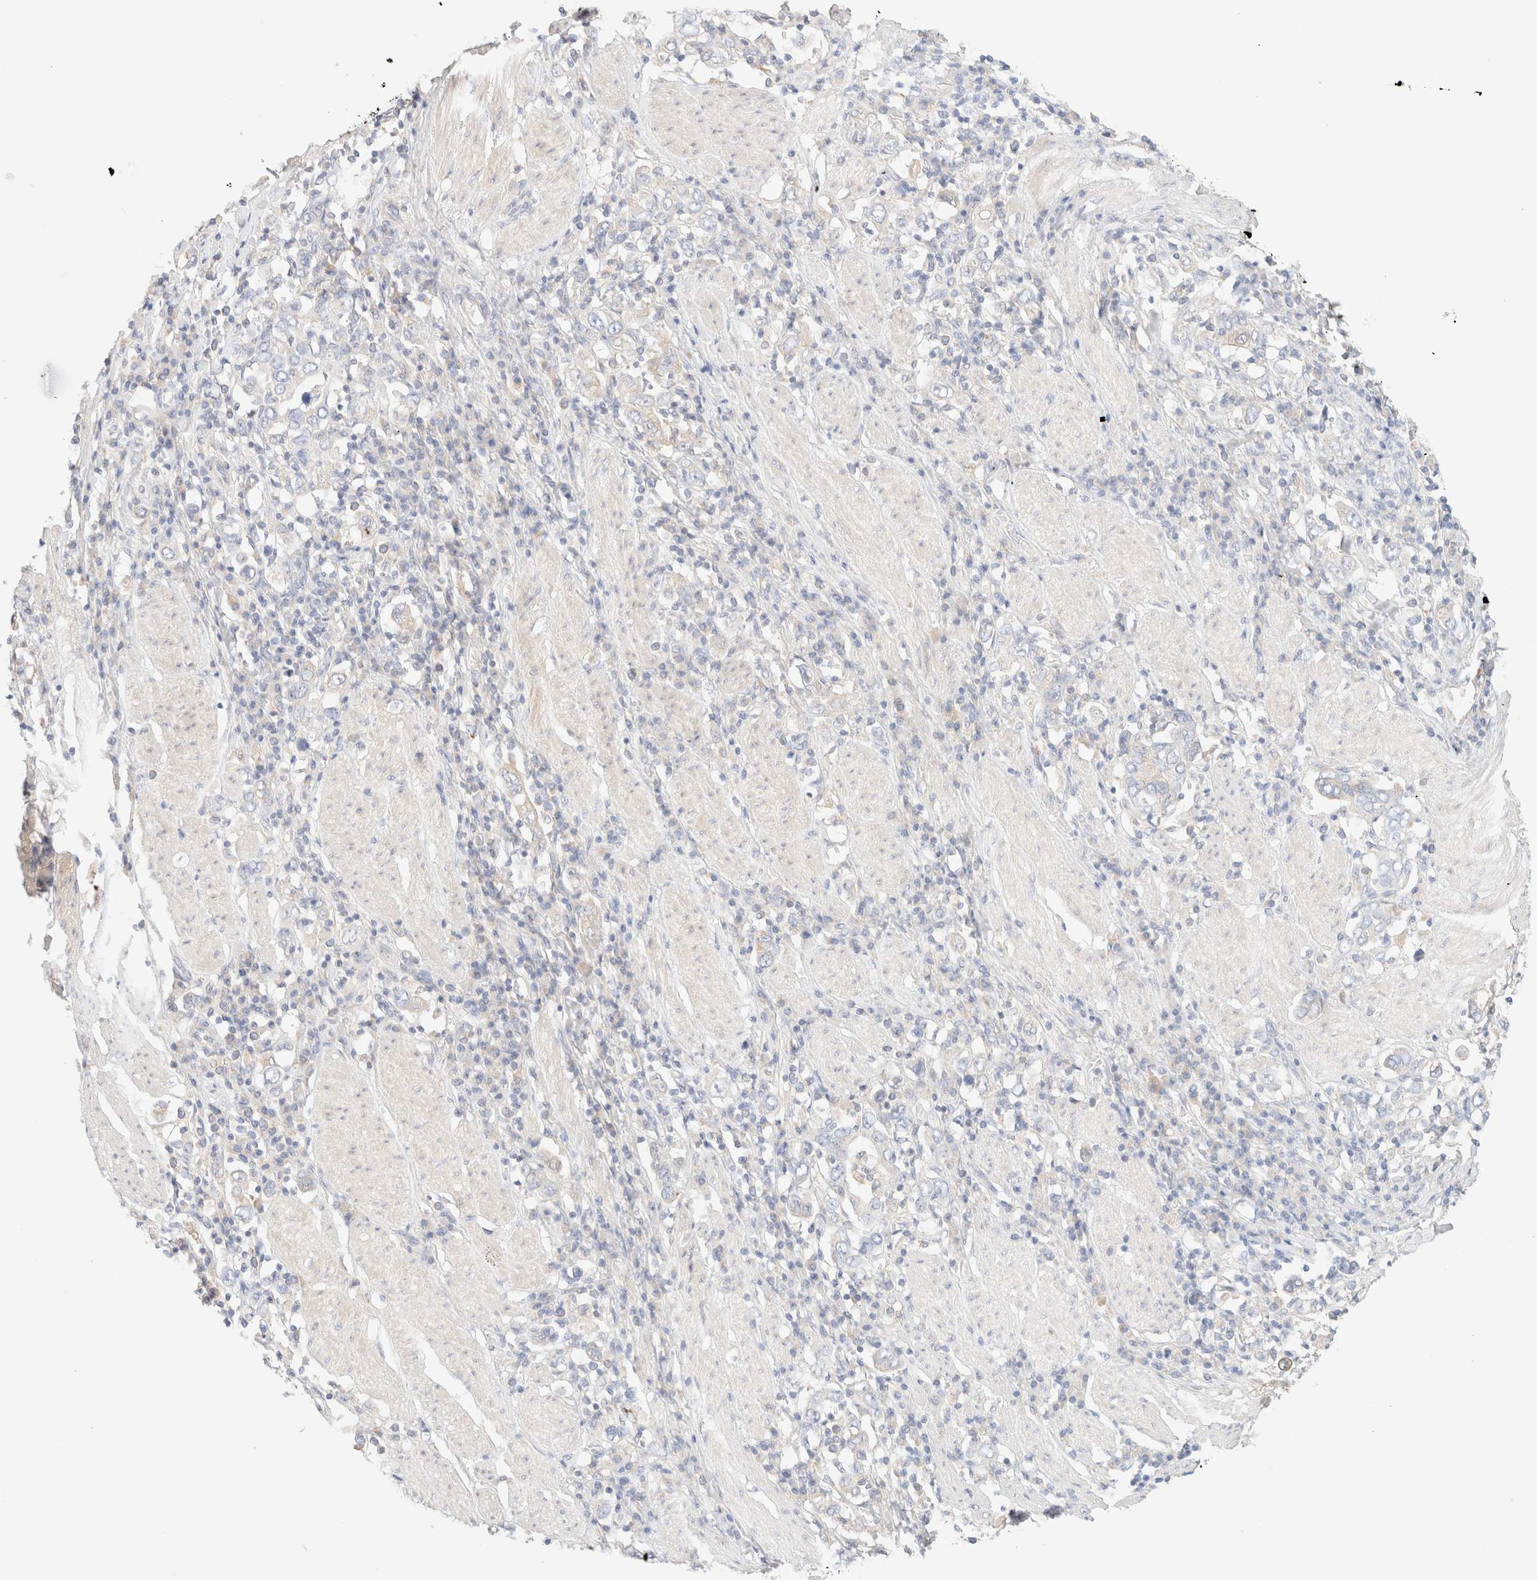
{"staining": {"intensity": "moderate", "quantity": "<25%", "location": "cytoplasmic/membranous"}, "tissue": "stomach cancer", "cell_type": "Tumor cells", "image_type": "cancer", "snomed": [{"axis": "morphology", "description": "Adenocarcinoma, NOS"}, {"axis": "topography", "description": "Stomach, upper"}], "caption": "Immunohistochemical staining of human stomach adenocarcinoma demonstrates low levels of moderate cytoplasmic/membranous positivity in about <25% of tumor cells.", "gene": "SARM1", "patient": {"sex": "male", "age": 62}}